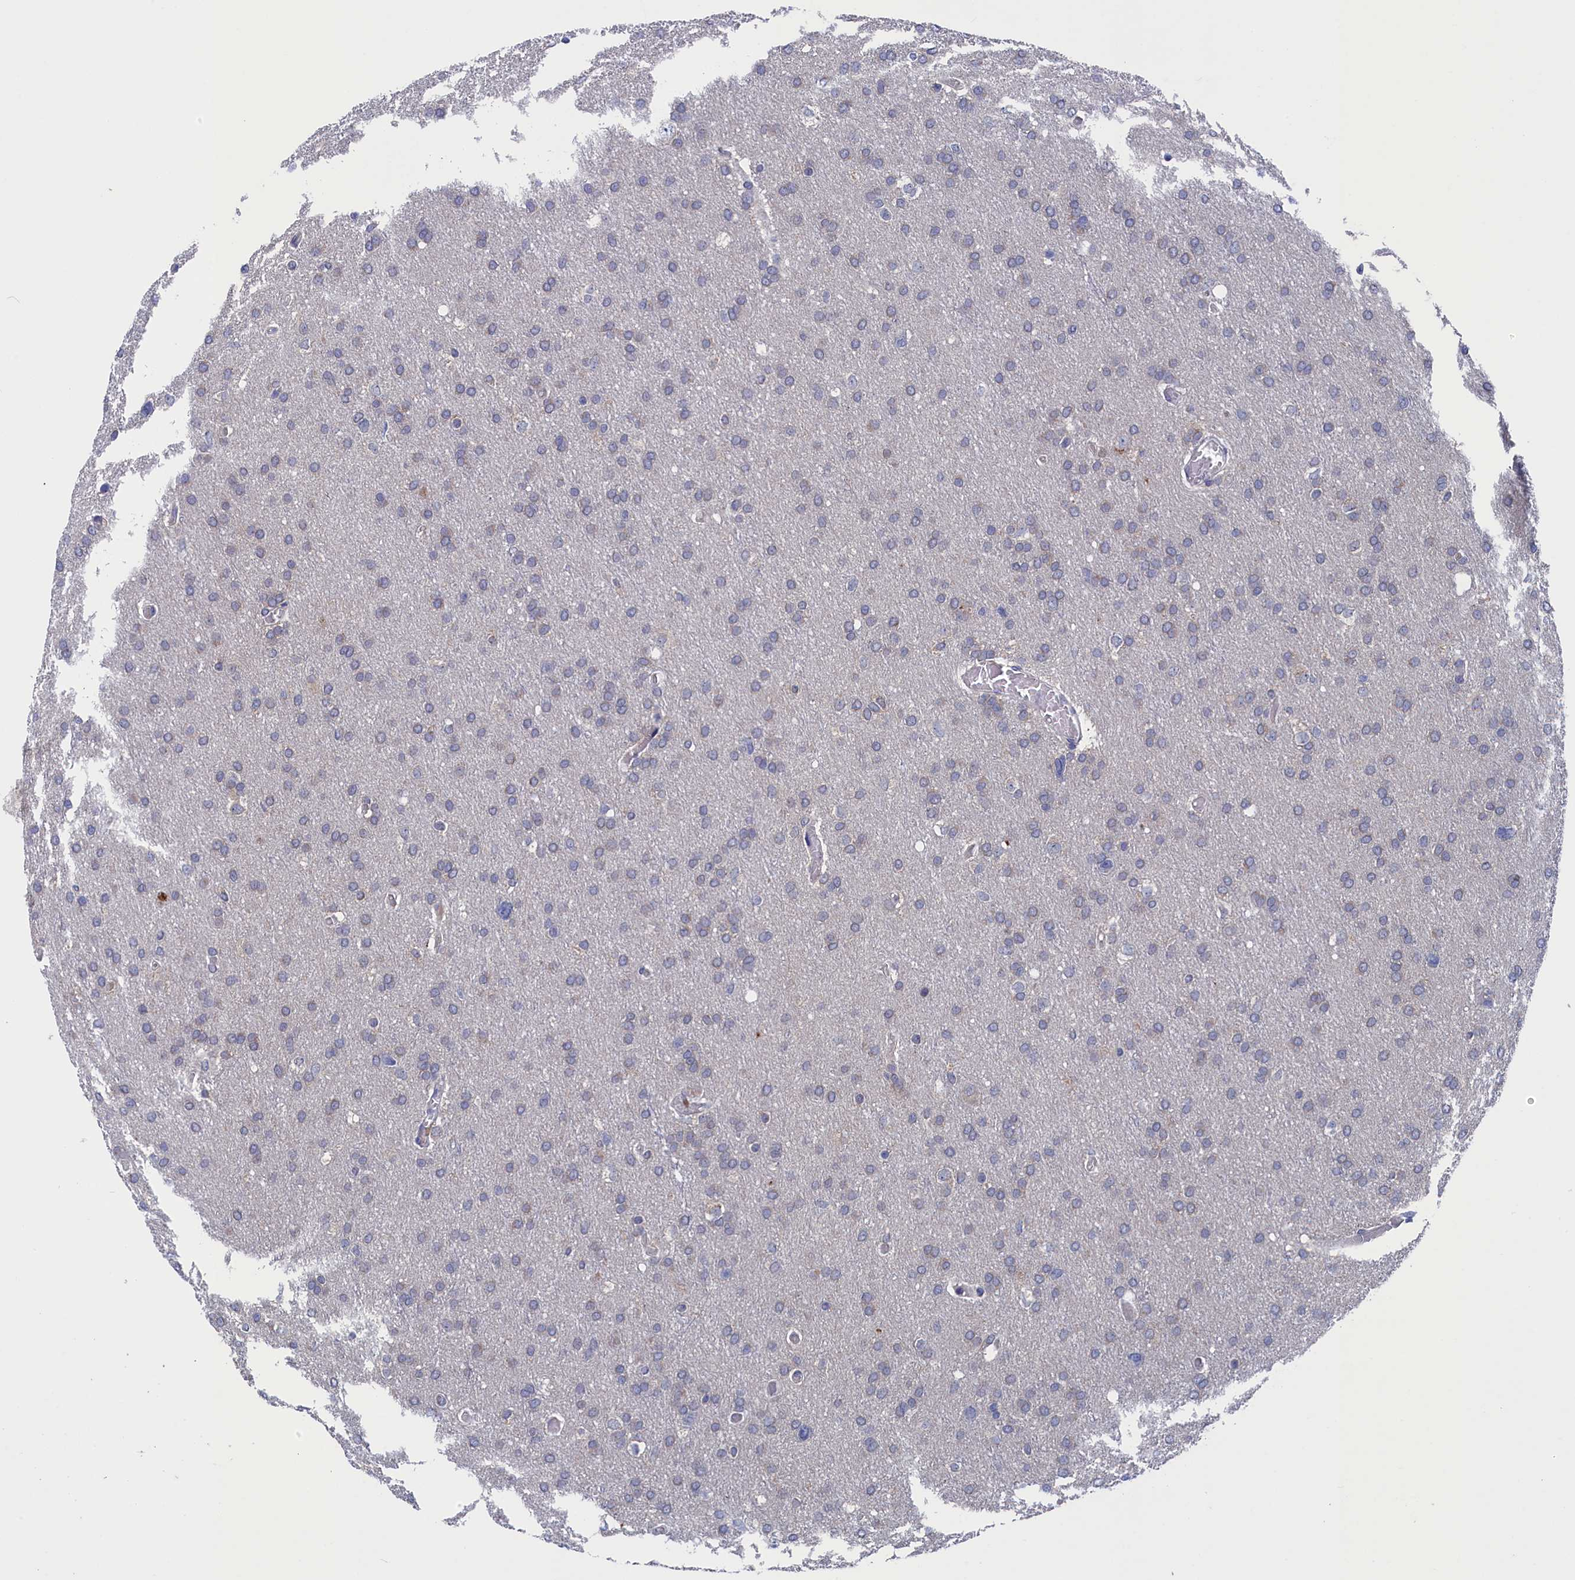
{"staining": {"intensity": "negative", "quantity": "none", "location": "none"}, "tissue": "glioma", "cell_type": "Tumor cells", "image_type": "cancer", "snomed": [{"axis": "morphology", "description": "Glioma, malignant, High grade"}, {"axis": "topography", "description": "Cerebral cortex"}], "caption": "The photomicrograph reveals no staining of tumor cells in malignant high-grade glioma.", "gene": "SPATA13", "patient": {"sex": "female", "age": 36}}